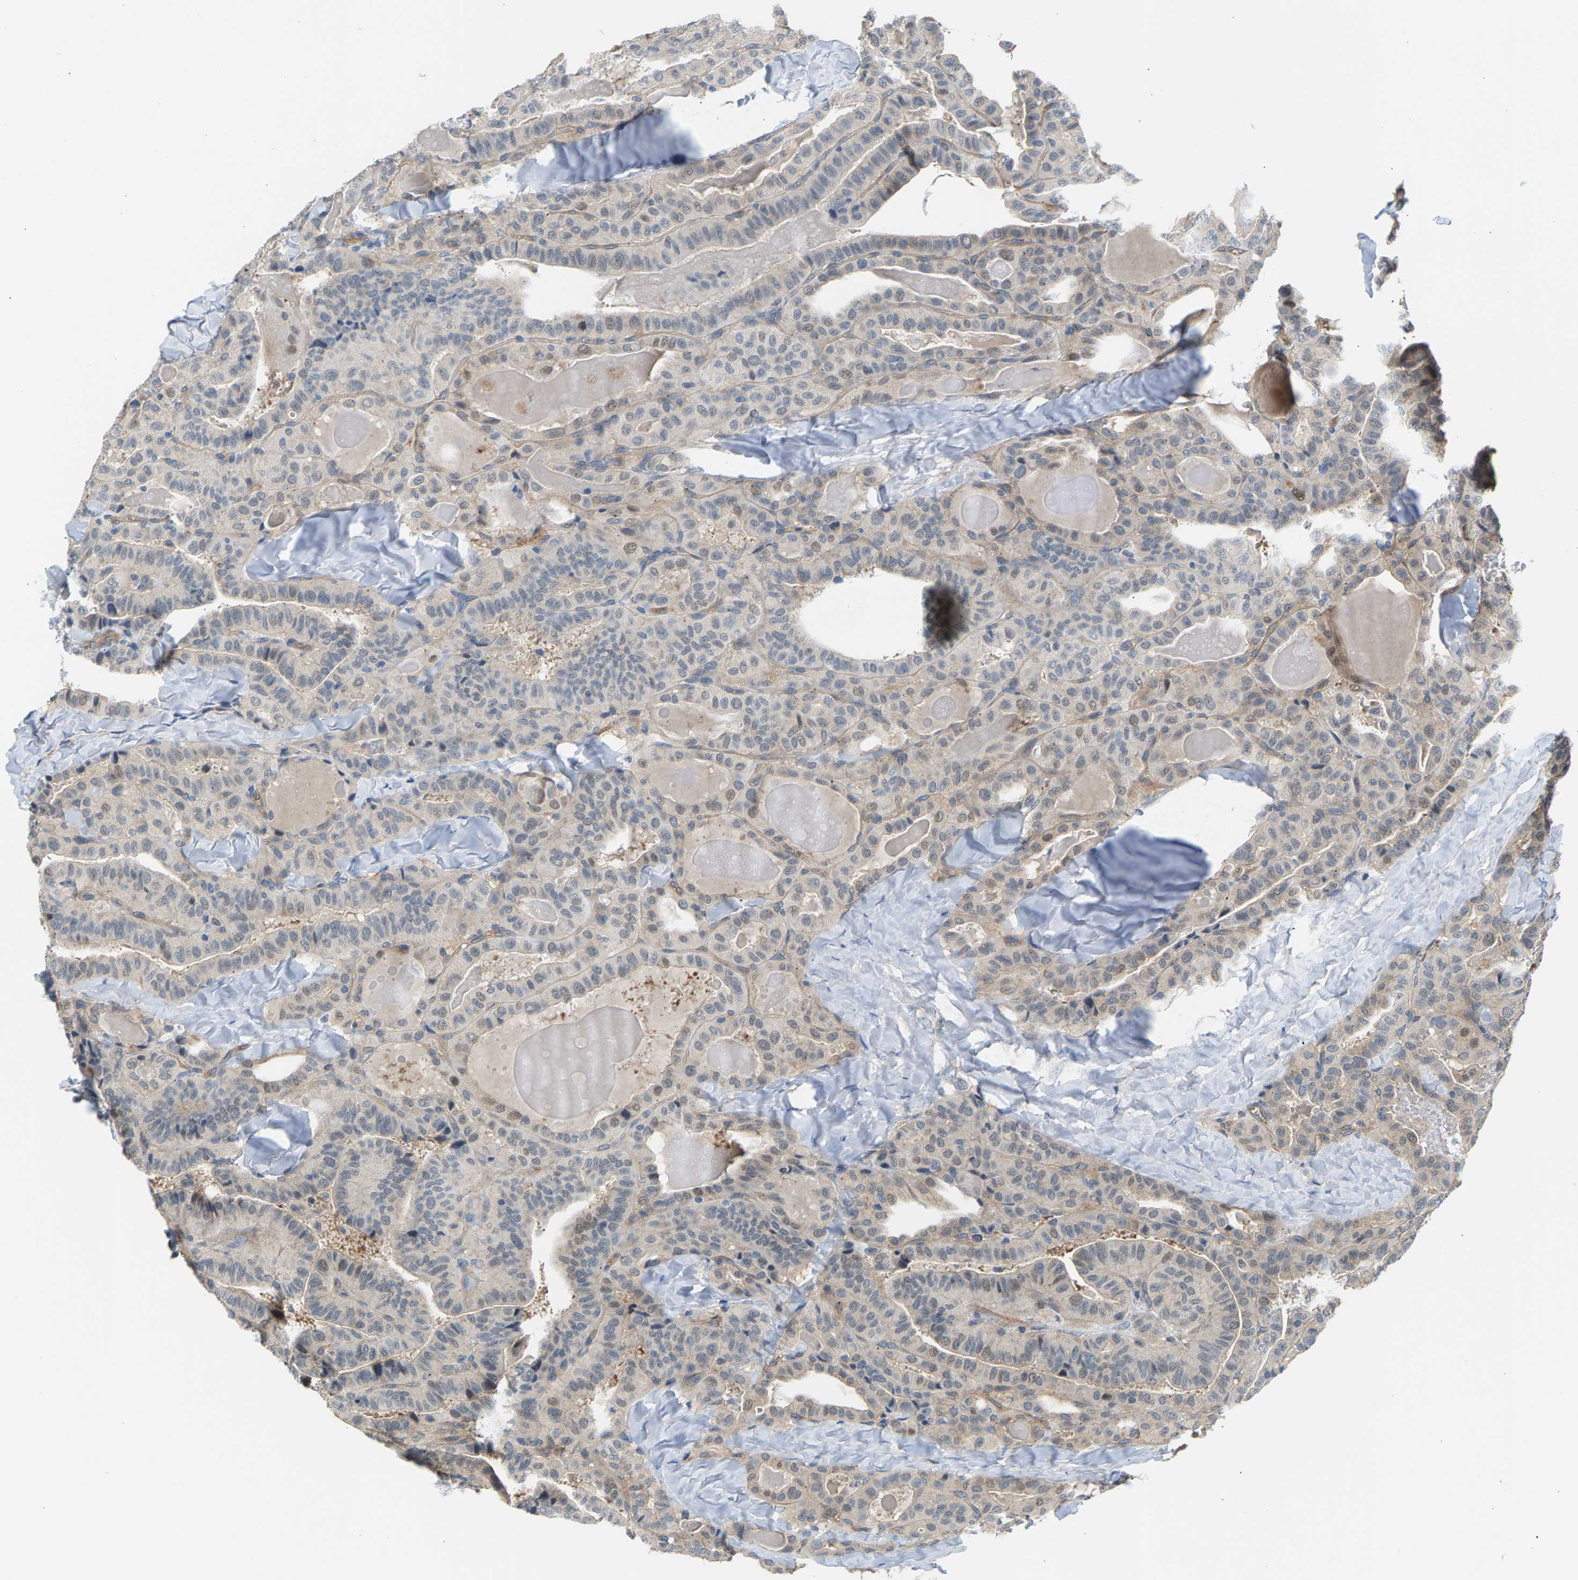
{"staining": {"intensity": "weak", "quantity": "<25%", "location": "cytoplasmic/membranous,nuclear"}, "tissue": "thyroid cancer", "cell_type": "Tumor cells", "image_type": "cancer", "snomed": [{"axis": "morphology", "description": "Papillary adenocarcinoma, NOS"}, {"axis": "topography", "description": "Thyroid gland"}], "caption": "An immunohistochemistry image of thyroid cancer is shown. There is no staining in tumor cells of thyroid cancer.", "gene": "KRTAP27-1", "patient": {"sex": "male", "age": 77}}